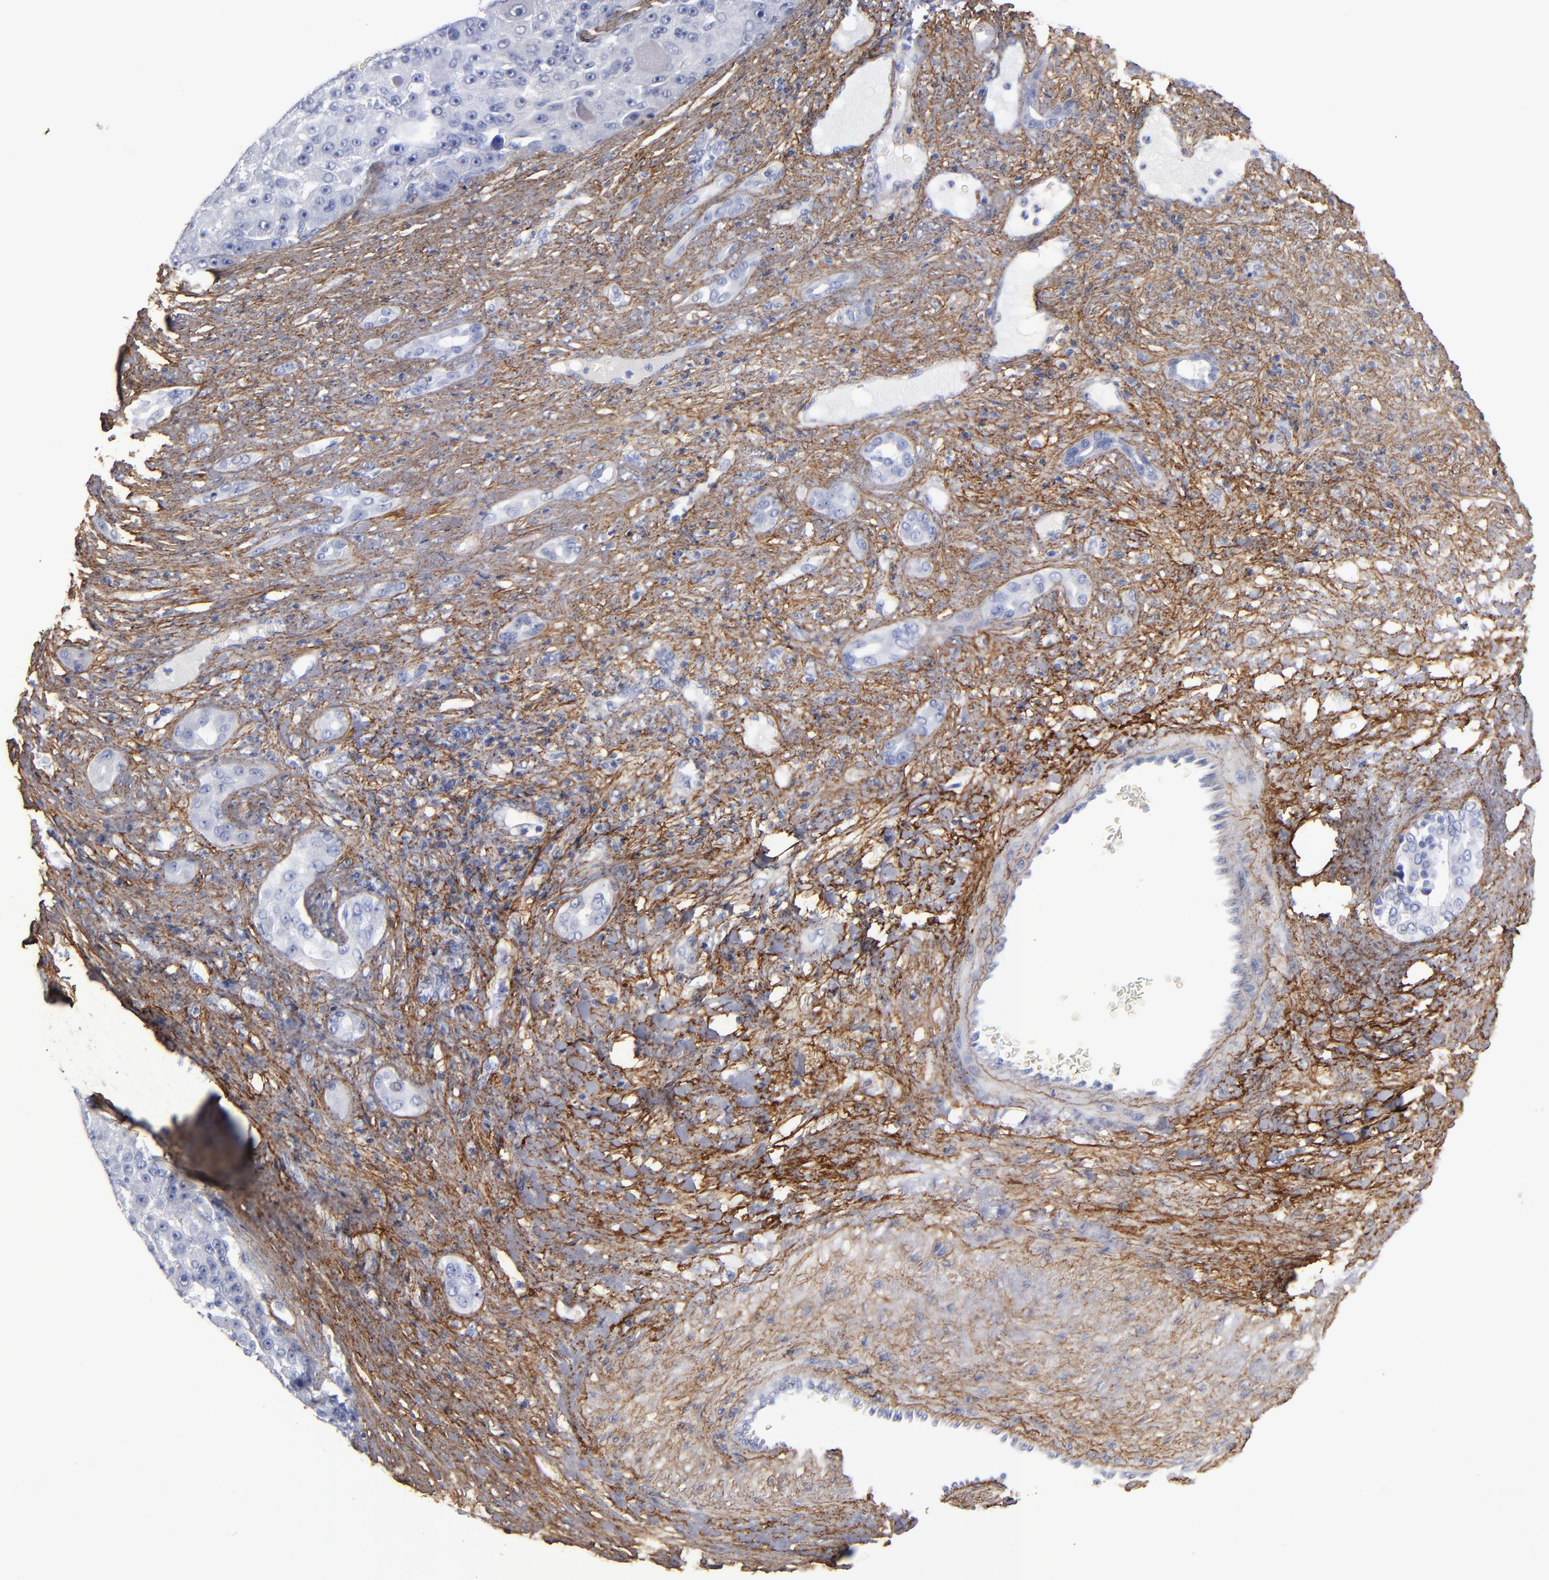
{"staining": {"intensity": "negative", "quantity": "none", "location": "none"}, "tissue": "liver cancer", "cell_type": "Tumor cells", "image_type": "cancer", "snomed": [{"axis": "morphology", "description": "Carcinoma, Hepatocellular, NOS"}, {"axis": "topography", "description": "Liver"}], "caption": "Histopathology image shows no significant protein positivity in tumor cells of liver cancer.", "gene": "EMILIN1", "patient": {"sex": "male", "age": 76}}